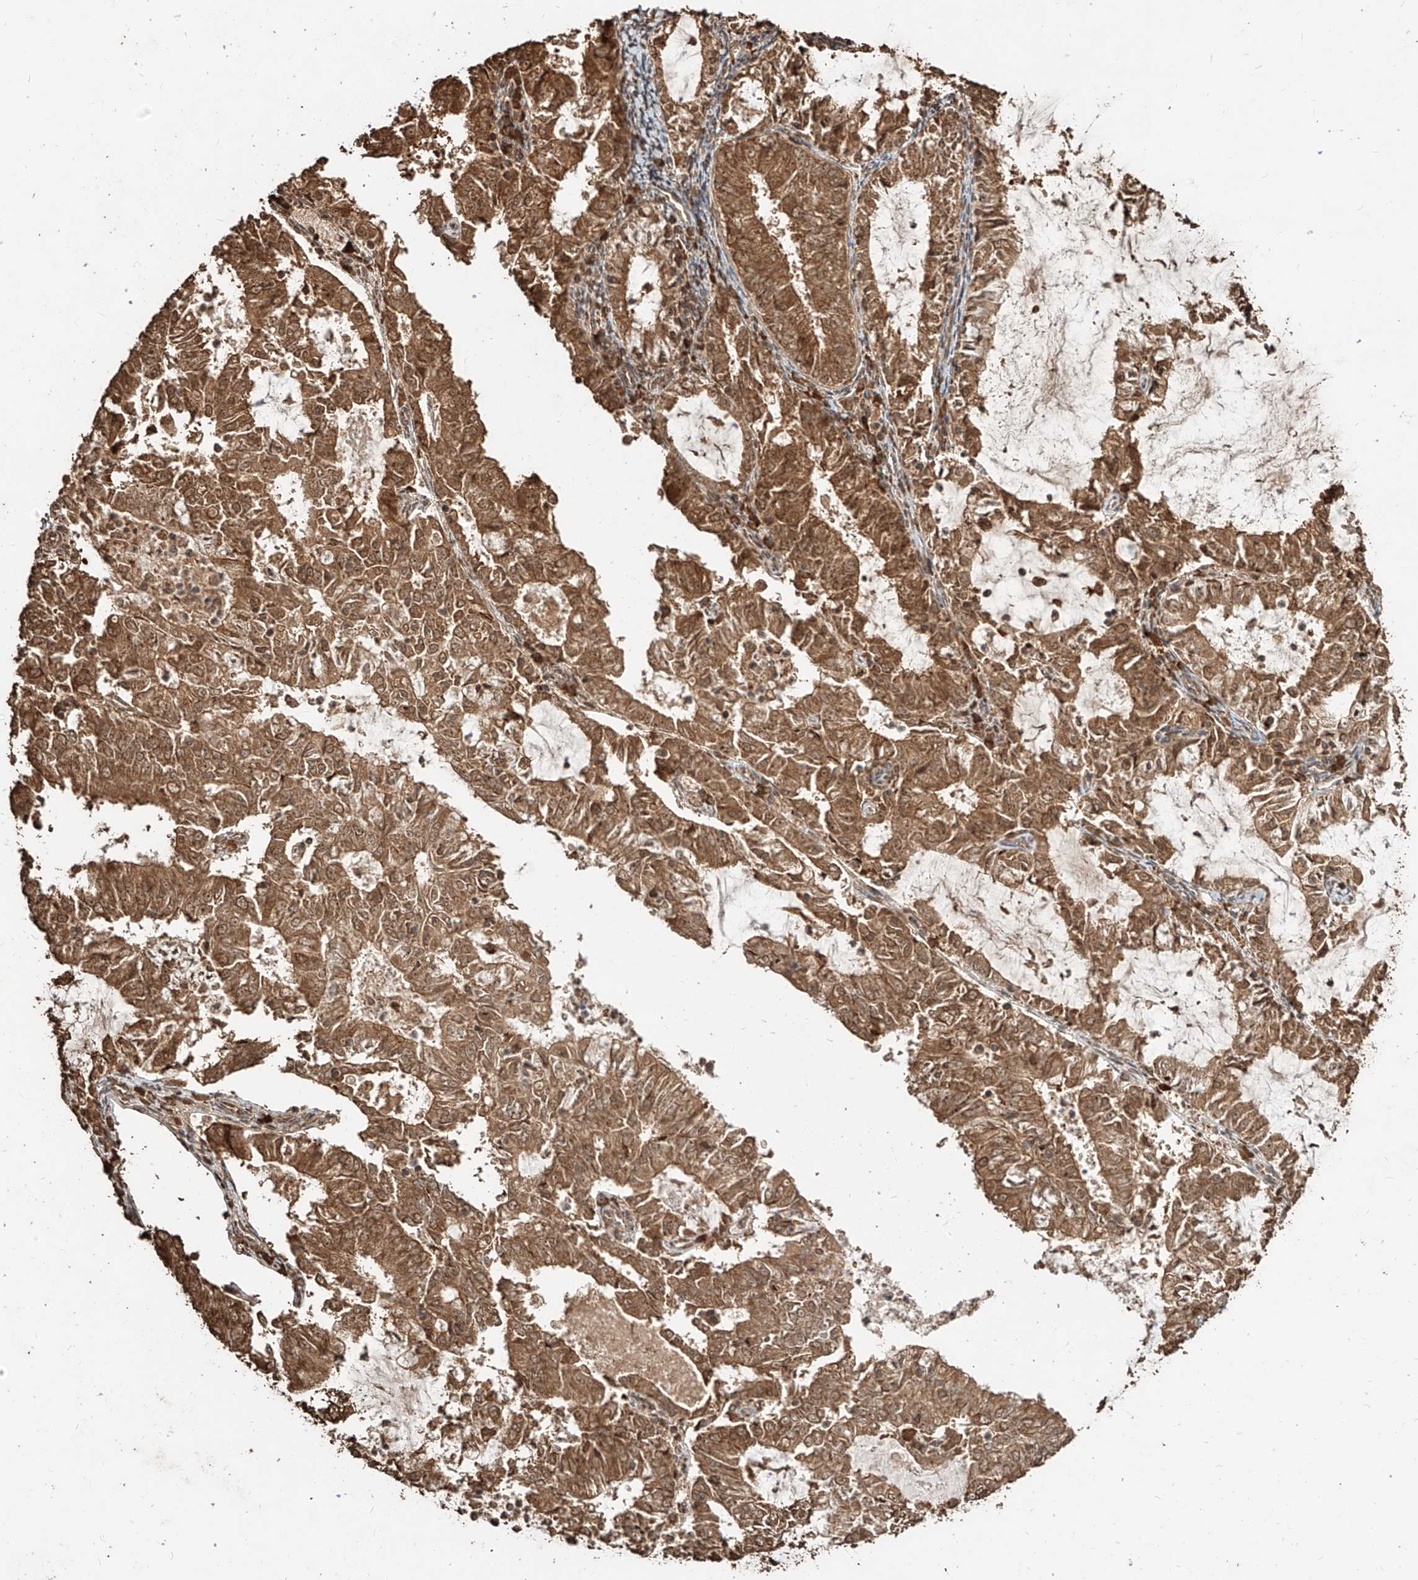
{"staining": {"intensity": "moderate", "quantity": ">75%", "location": "cytoplasmic/membranous,nuclear"}, "tissue": "endometrial cancer", "cell_type": "Tumor cells", "image_type": "cancer", "snomed": [{"axis": "morphology", "description": "Adenocarcinoma, NOS"}, {"axis": "topography", "description": "Endometrium"}], "caption": "IHC staining of endometrial adenocarcinoma, which demonstrates medium levels of moderate cytoplasmic/membranous and nuclear positivity in about >75% of tumor cells indicating moderate cytoplasmic/membranous and nuclear protein positivity. The staining was performed using DAB (brown) for protein detection and nuclei were counterstained in hematoxylin (blue).", "gene": "ZNF660", "patient": {"sex": "female", "age": 57}}